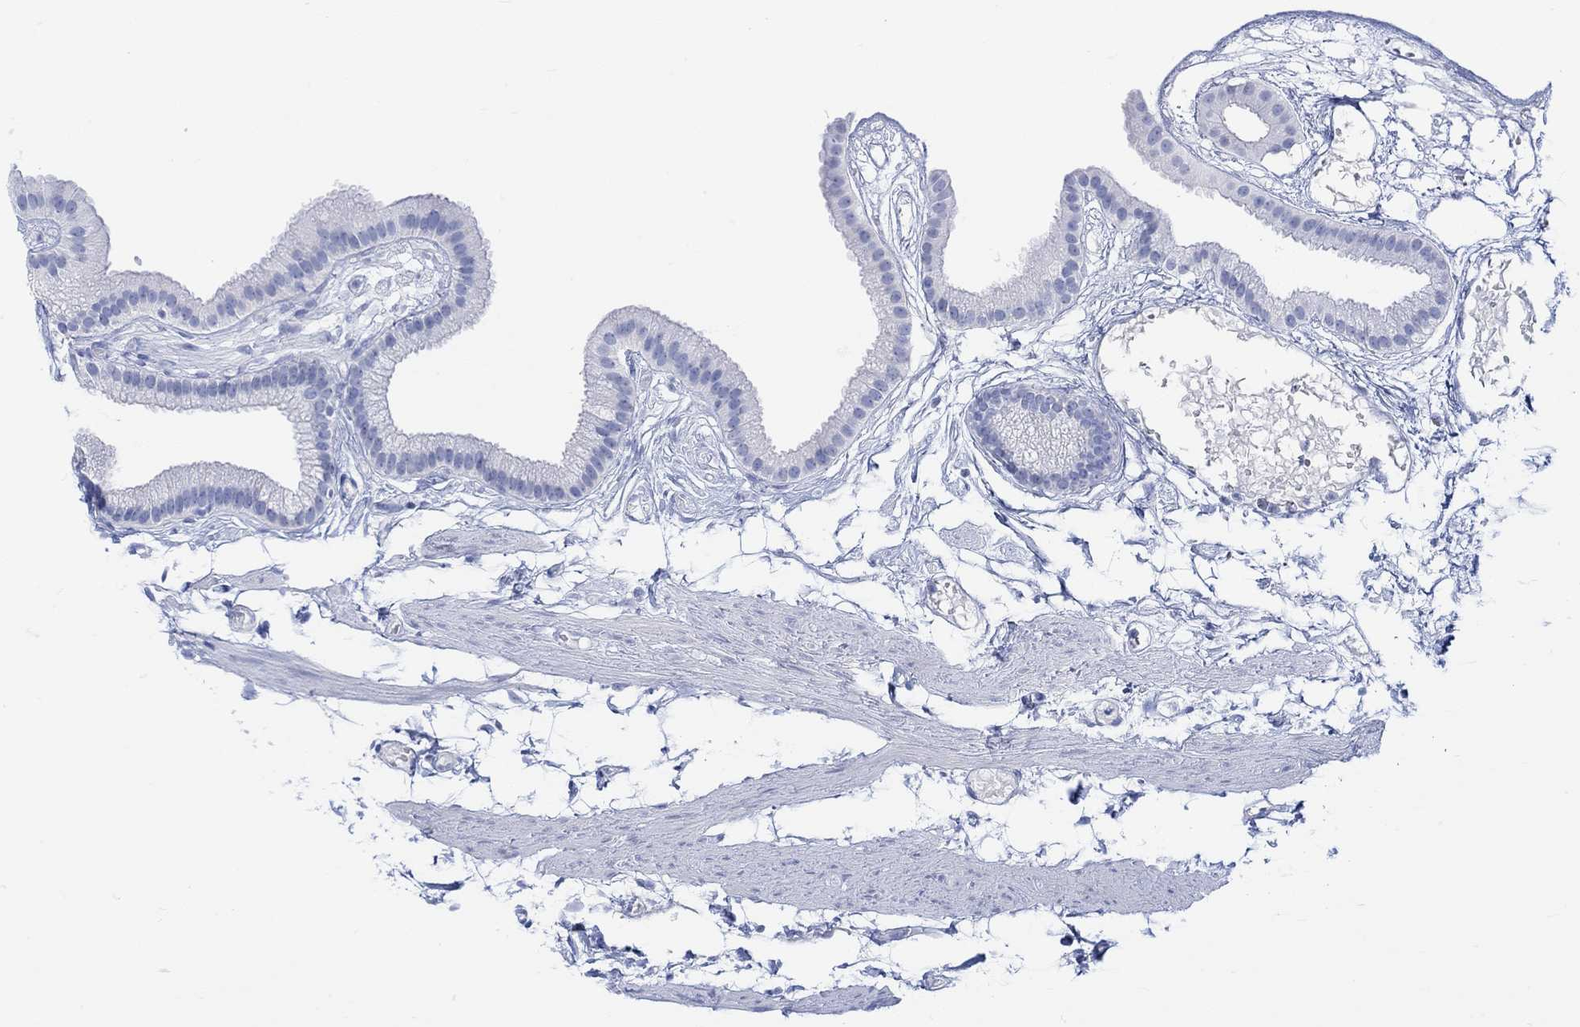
{"staining": {"intensity": "negative", "quantity": "none", "location": "none"}, "tissue": "gallbladder", "cell_type": "Glandular cells", "image_type": "normal", "snomed": [{"axis": "morphology", "description": "Normal tissue, NOS"}, {"axis": "topography", "description": "Gallbladder"}], "caption": "This is an IHC histopathology image of normal gallbladder. There is no staining in glandular cells.", "gene": "CALCA", "patient": {"sex": "female", "age": 45}}